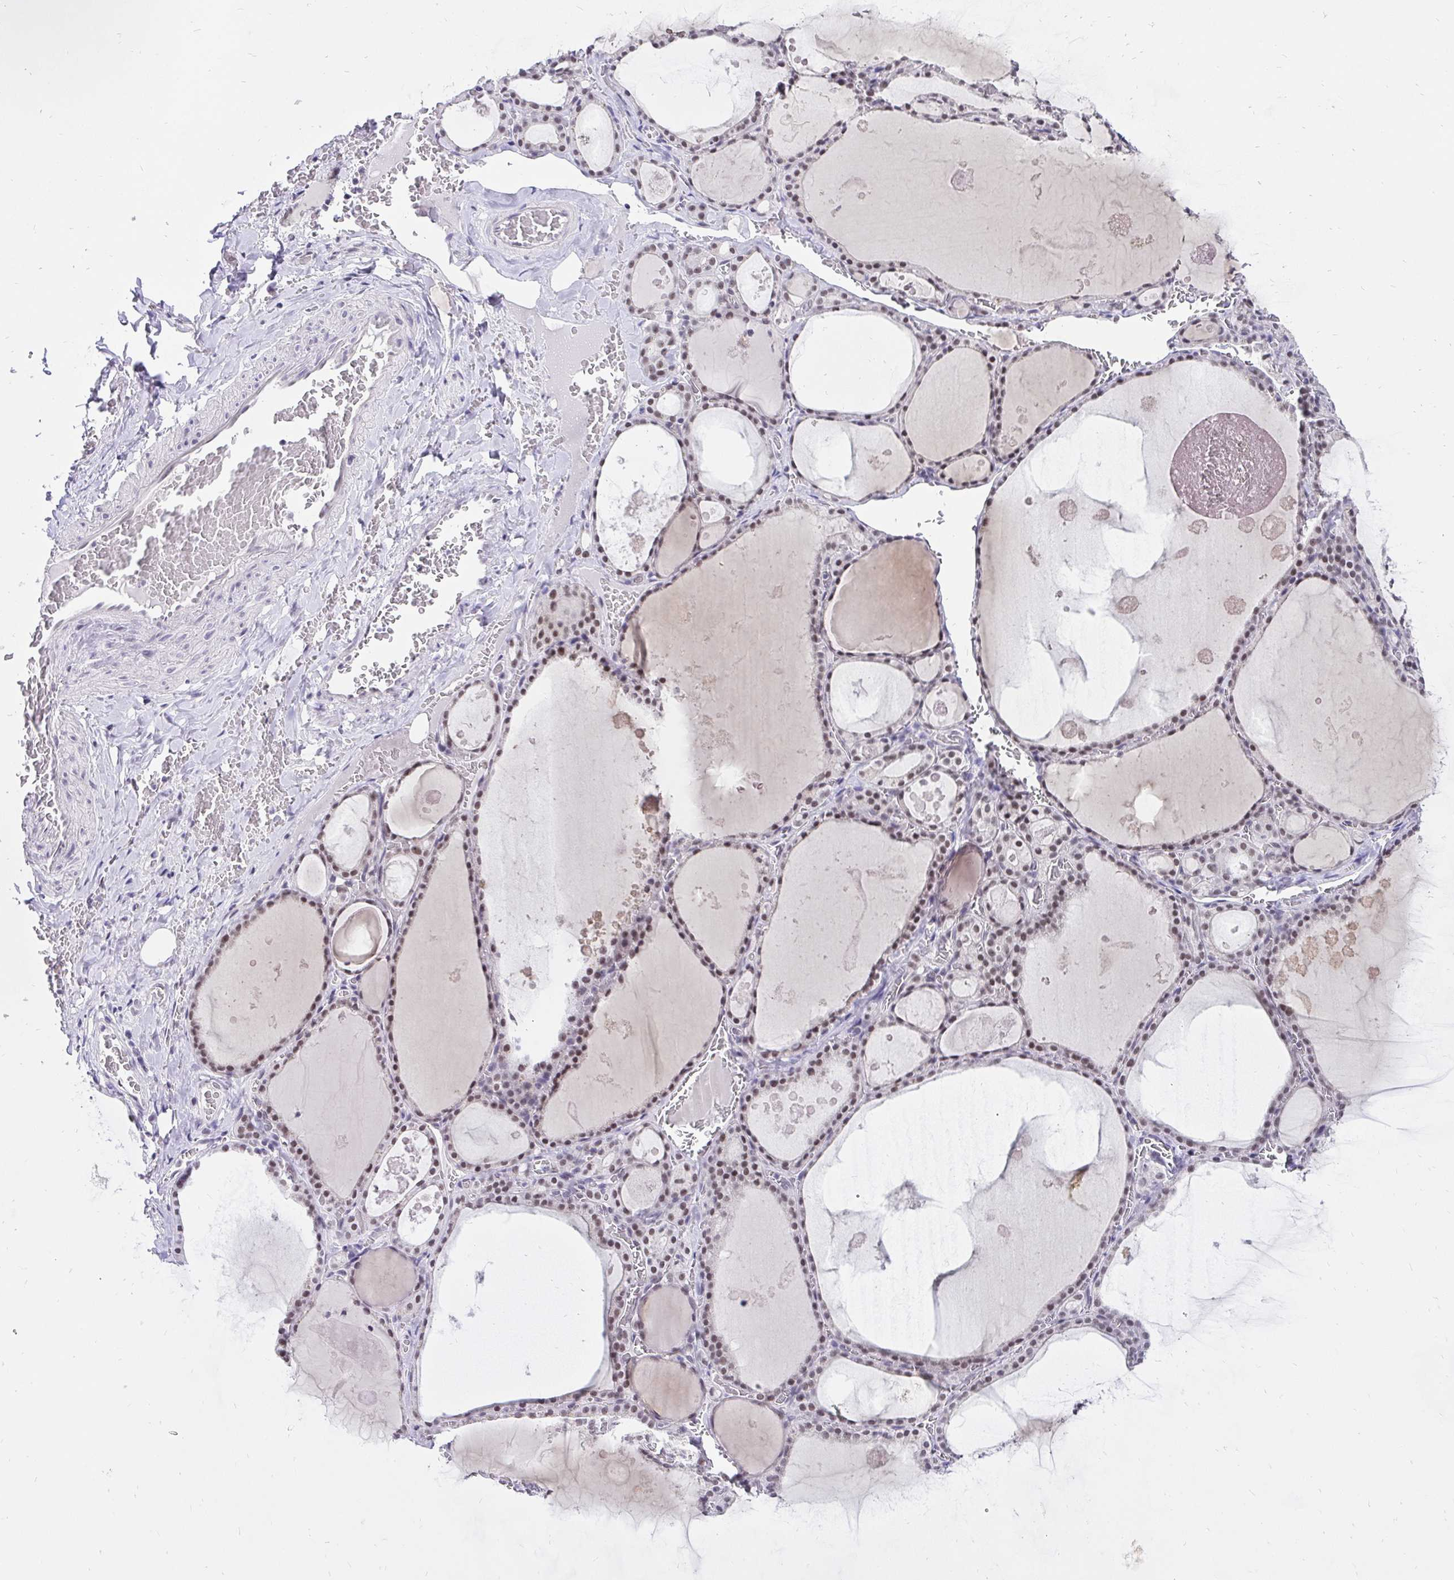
{"staining": {"intensity": "moderate", "quantity": ">75%", "location": "nuclear"}, "tissue": "thyroid gland", "cell_type": "Glandular cells", "image_type": "normal", "snomed": [{"axis": "morphology", "description": "Normal tissue, NOS"}, {"axis": "topography", "description": "Thyroid gland"}], "caption": "The histopathology image demonstrates immunohistochemical staining of unremarkable thyroid gland. There is moderate nuclear expression is seen in about >75% of glandular cells.", "gene": "ZNF860", "patient": {"sex": "male", "age": 56}}